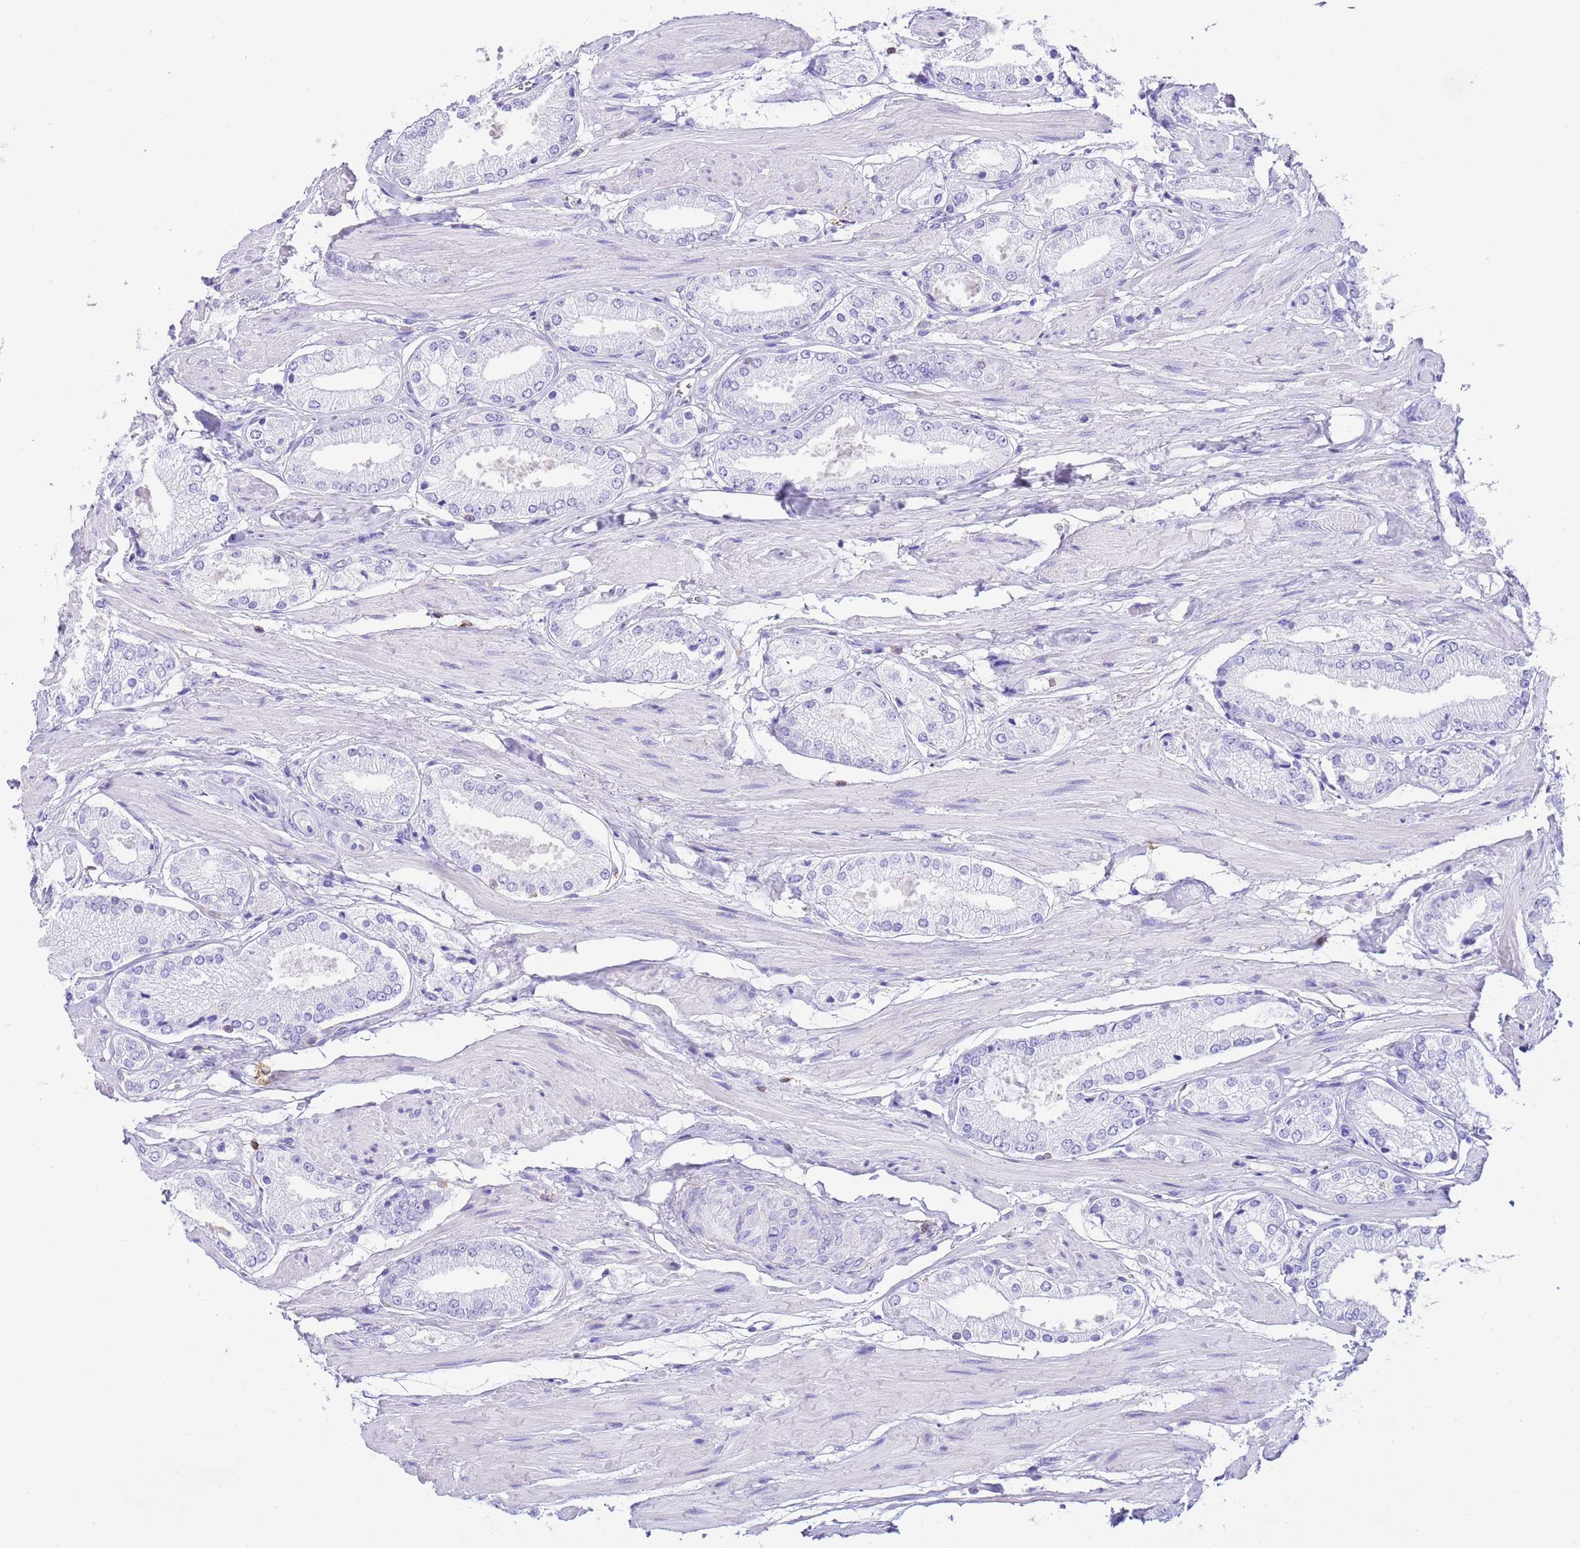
{"staining": {"intensity": "negative", "quantity": "none", "location": "none"}, "tissue": "prostate cancer", "cell_type": "Tumor cells", "image_type": "cancer", "snomed": [{"axis": "morphology", "description": "Adenocarcinoma, High grade"}, {"axis": "topography", "description": "Prostate and seminal vesicle, NOS"}], "caption": "This is a image of IHC staining of prostate cancer, which shows no expression in tumor cells.", "gene": "CNN2", "patient": {"sex": "male", "age": 64}}